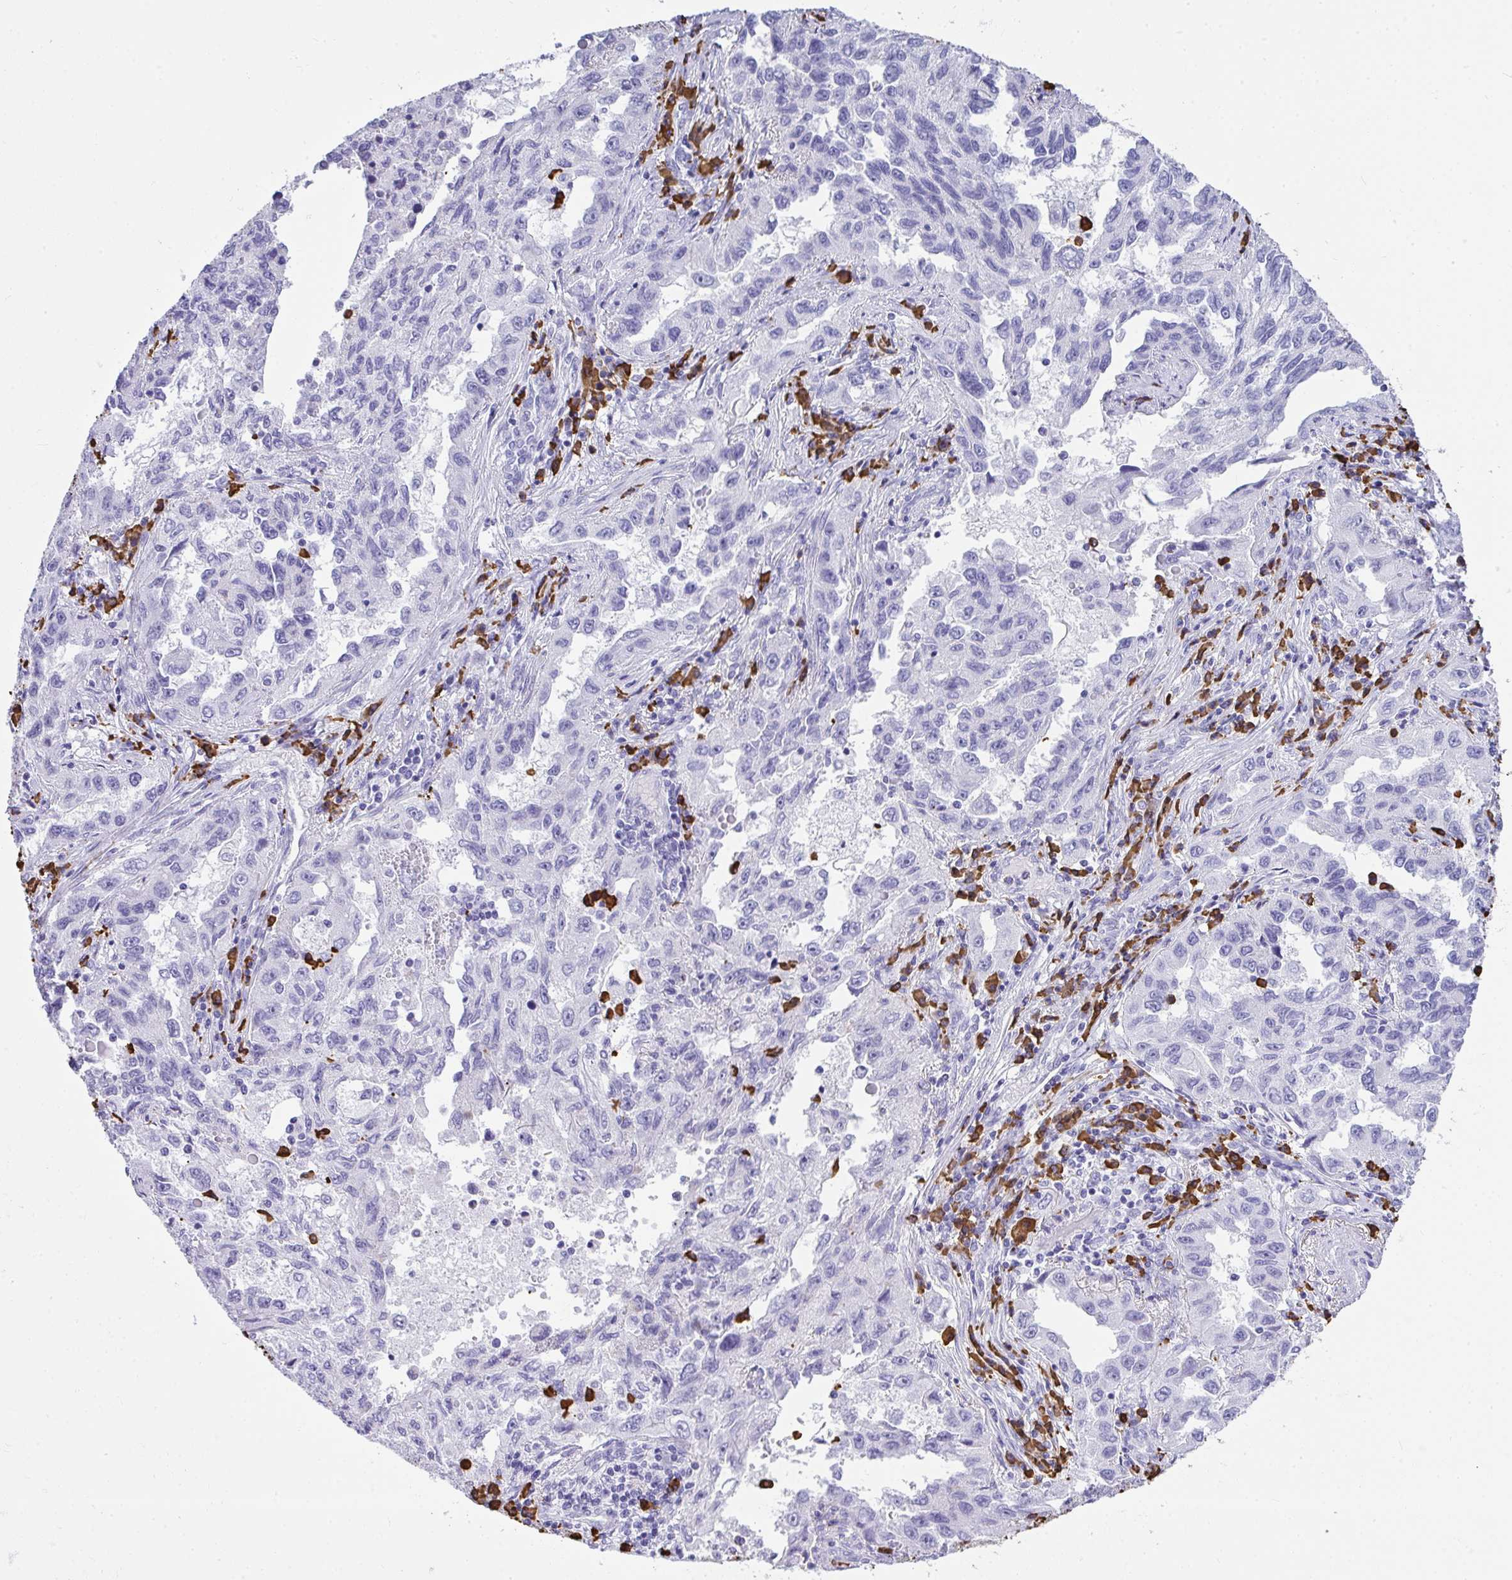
{"staining": {"intensity": "negative", "quantity": "none", "location": "none"}, "tissue": "lung cancer", "cell_type": "Tumor cells", "image_type": "cancer", "snomed": [{"axis": "morphology", "description": "Adenocarcinoma, NOS"}, {"axis": "topography", "description": "Lung"}], "caption": "DAB (3,3'-diaminobenzidine) immunohistochemical staining of lung cancer reveals no significant positivity in tumor cells.", "gene": "CDADC1", "patient": {"sex": "female", "age": 73}}